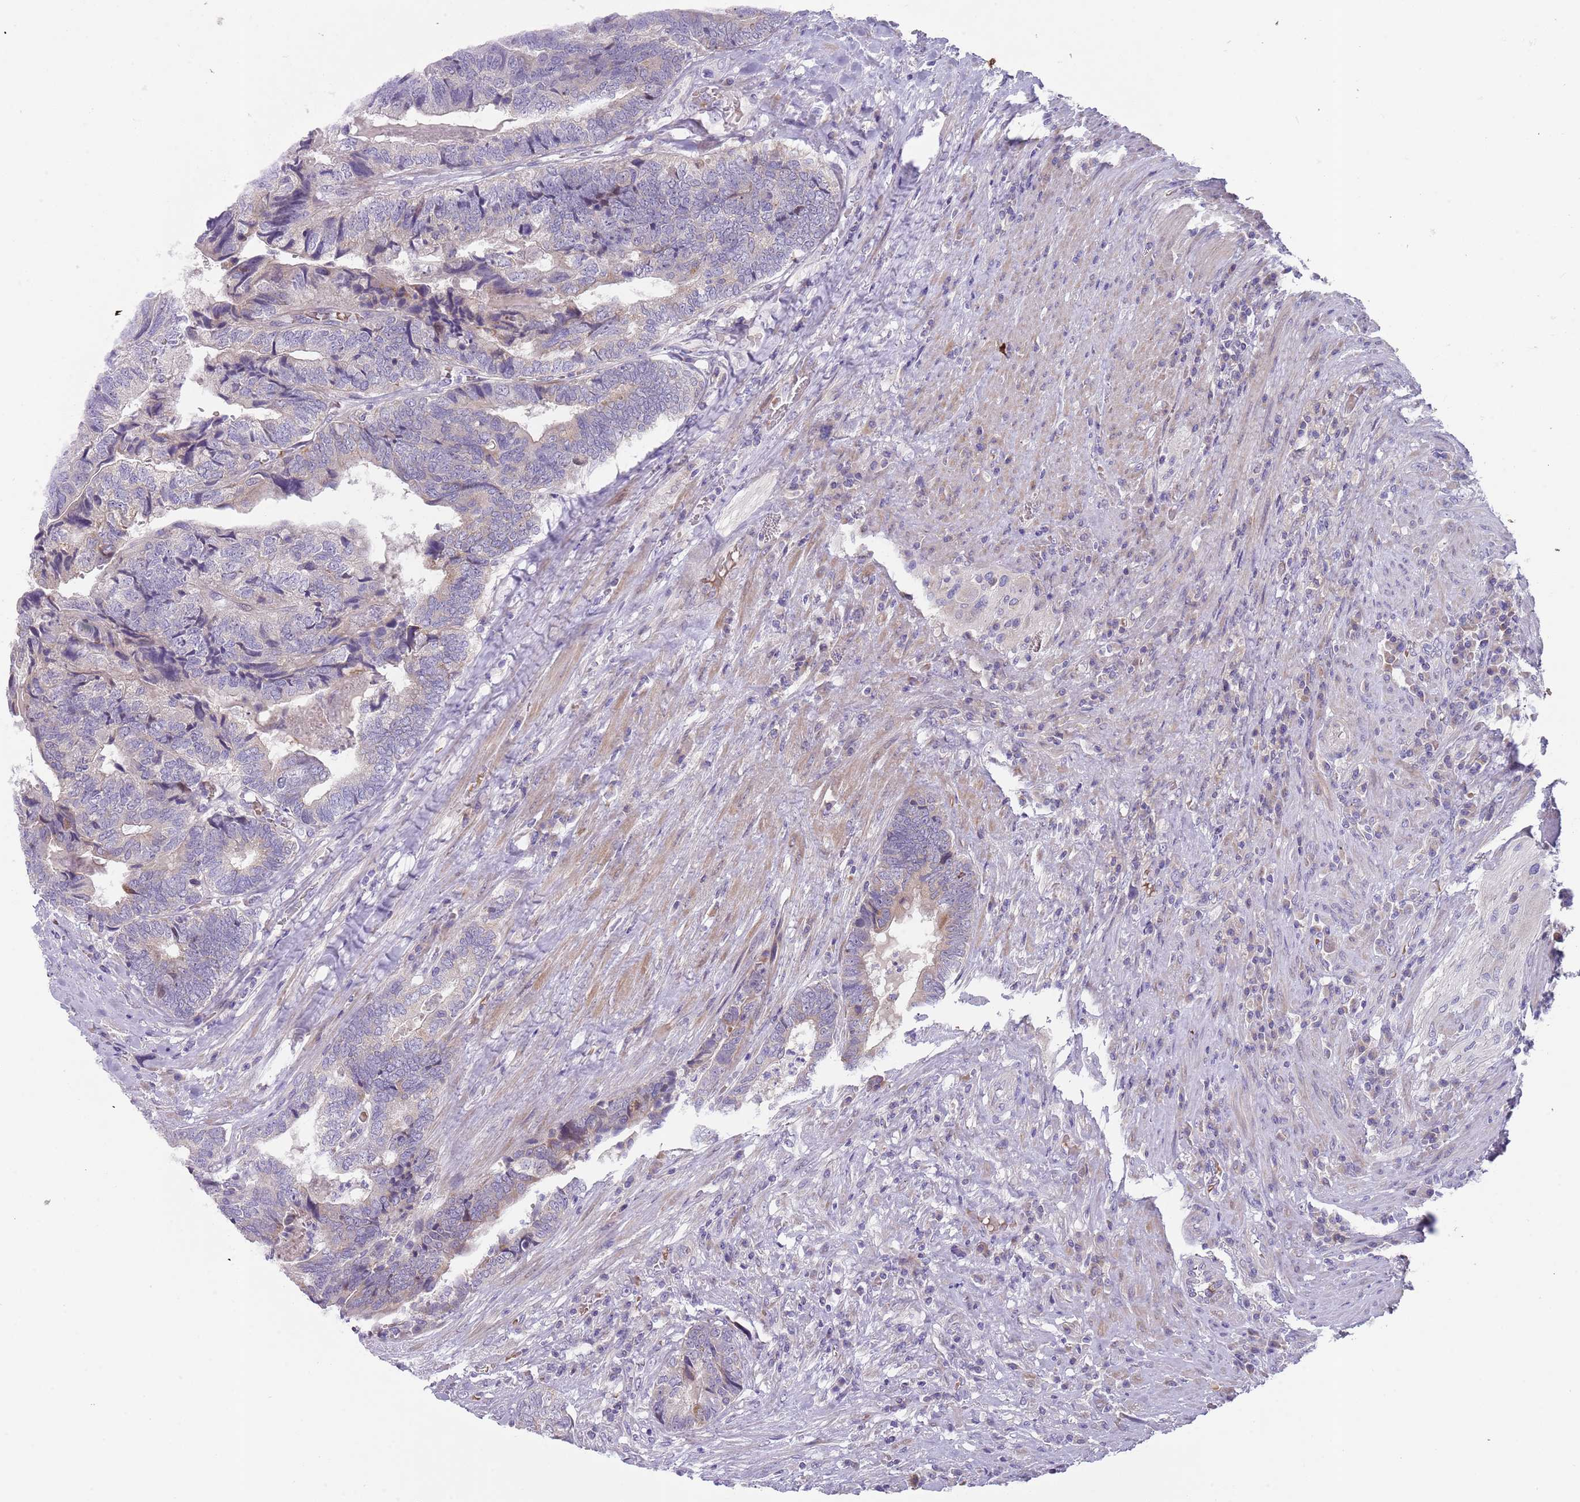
{"staining": {"intensity": "negative", "quantity": "none", "location": "none"}, "tissue": "colorectal cancer", "cell_type": "Tumor cells", "image_type": "cancer", "snomed": [{"axis": "morphology", "description": "Adenocarcinoma, NOS"}, {"axis": "topography", "description": "Colon"}], "caption": "Human colorectal adenocarcinoma stained for a protein using immunohistochemistry reveals no staining in tumor cells.", "gene": "PRAC1", "patient": {"sex": "female", "age": 67}}